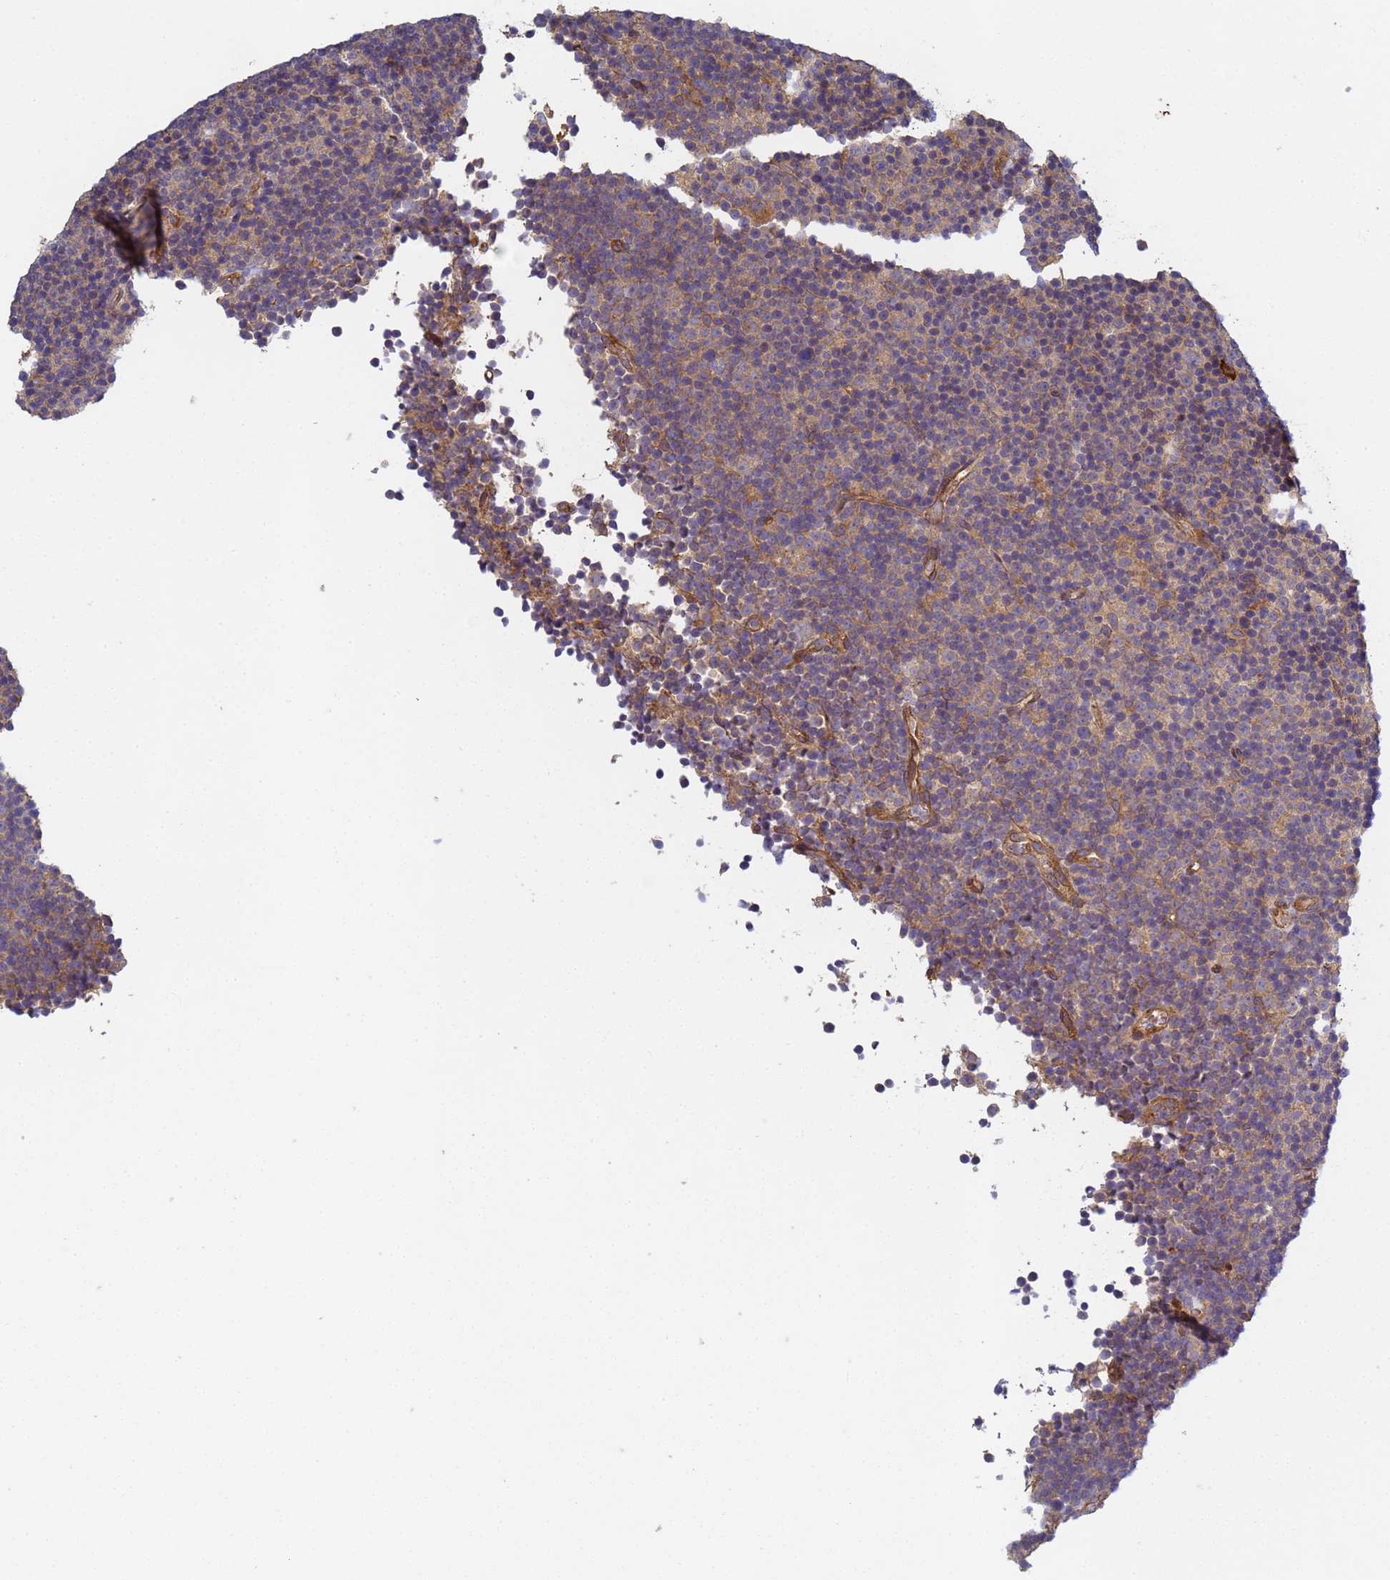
{"staining": {"intensity": "weak", "quantity": "25%-75%", "location": "cytoplasmic/membranous"}, "tissue": "lymphoma", "cell_type": "Tumor cells", "image_type": "cancer", "snomed": [{"axis": "morphology", "description": "Malignant lymphoma, non-Hodgkin's type, Low grade"}, {"axis": "topography", "description": "Lymph node"}], "caption": "DAB (3,3'-diaminobenzidine) immunohistochemical staining of lymphoma reveals weak cytoplasmic/membranous protein positivity in approximately 25%-75% of tumor cells.", "gene": "C8orf34", "patient": {"sex": "female", "age": 67}}